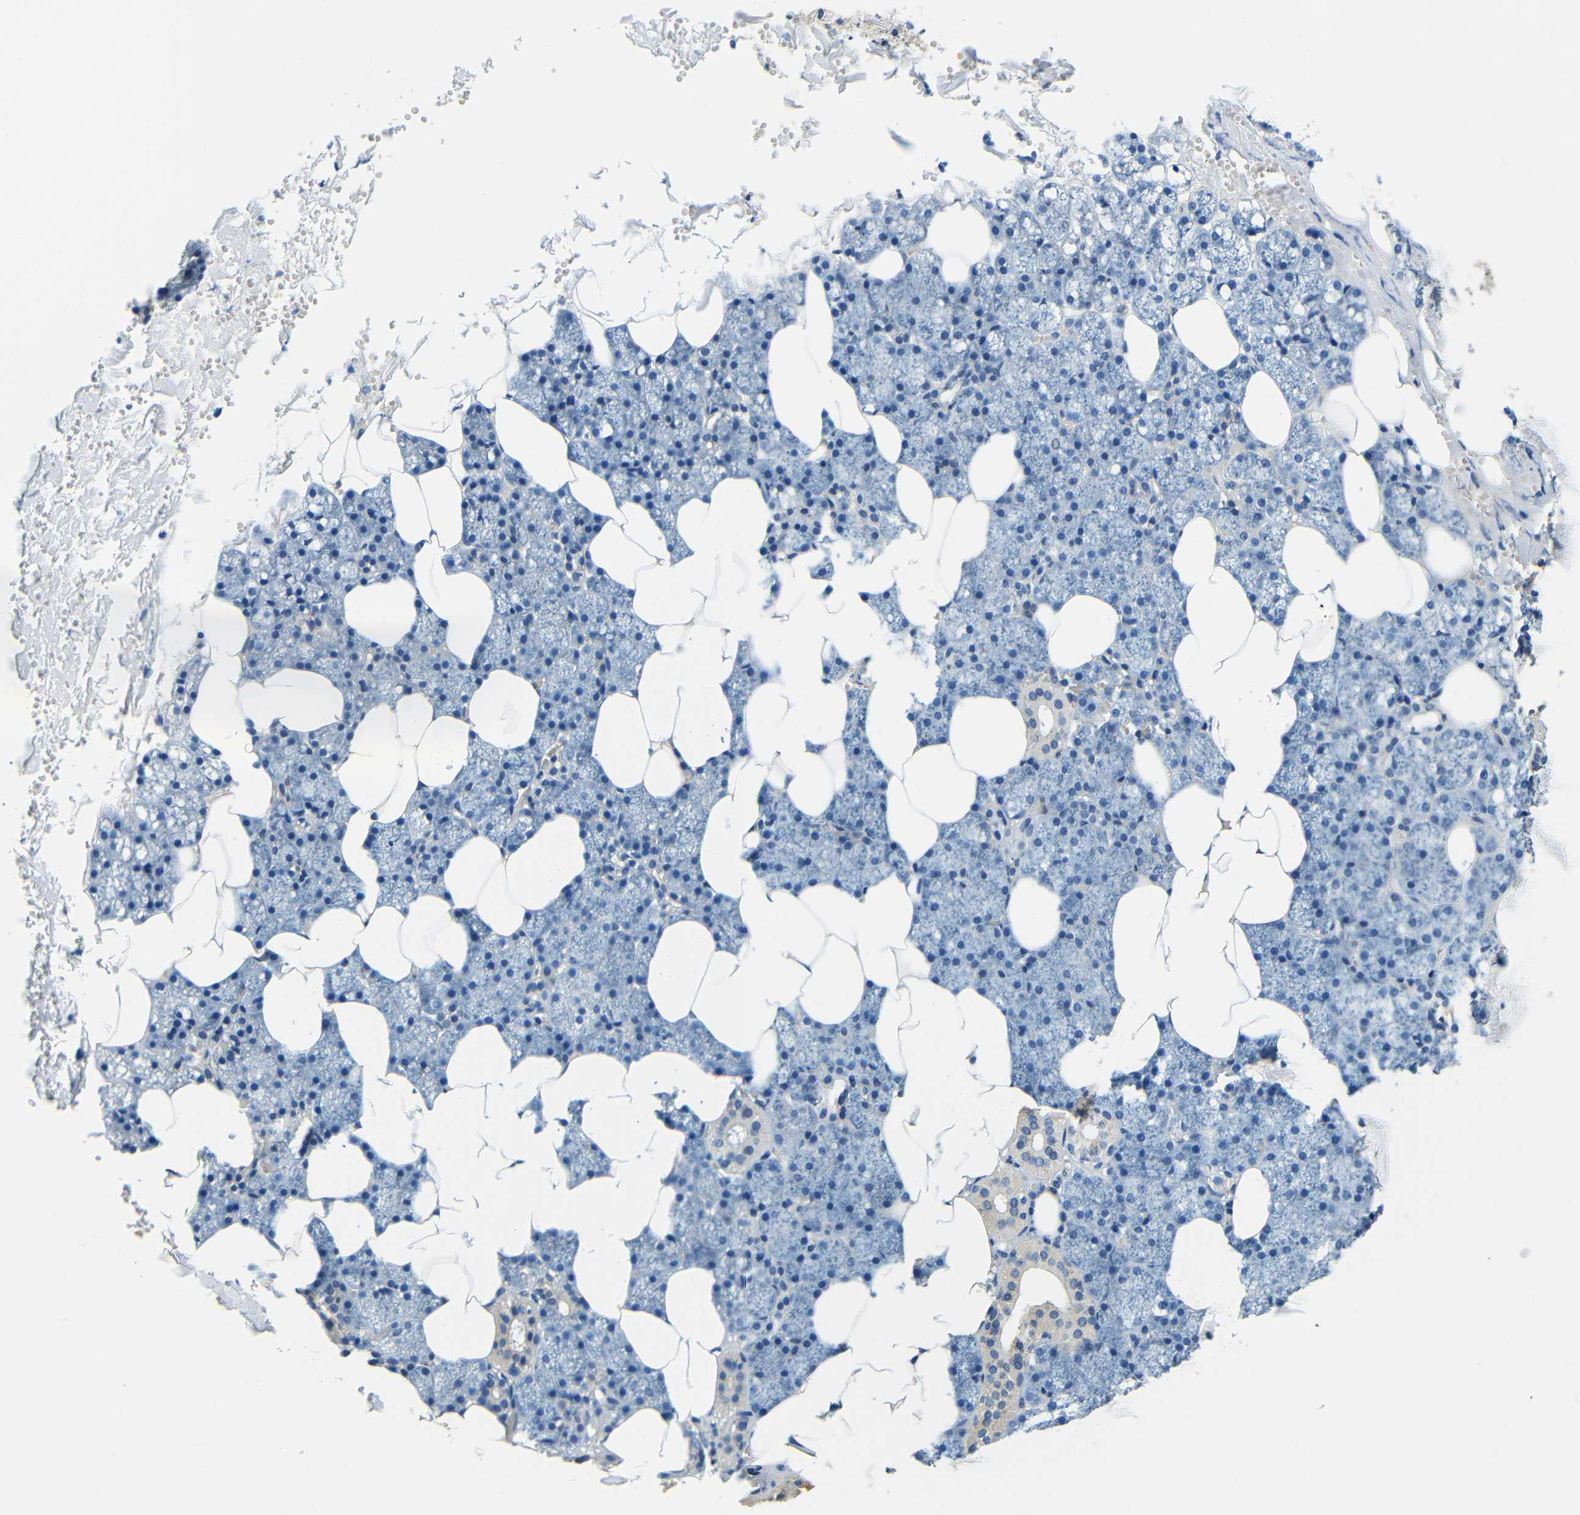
{"staining": {"intensity": "weak", "quantity": "<25%", "location": "cytoplasmic/membranous"}, "tissue": "salivary gland", "cell_type": "Glandular cells", "image_type": "normal", "snomed": [{"axis": "morphology", "description": "Normal tissue, NOS"}, {"axis": "topography", "description": "Salivary gland"}], "caption": "Unremarkable salivary gland was stained to show a protein in brown. There is no significant positivity in glandular cells. The staining is performed using DAB brown chromogen with nuclei counter-stained in using hematoxylin.", "gene": "FMO5", "patient": {"sex": "male", "age": 62}}